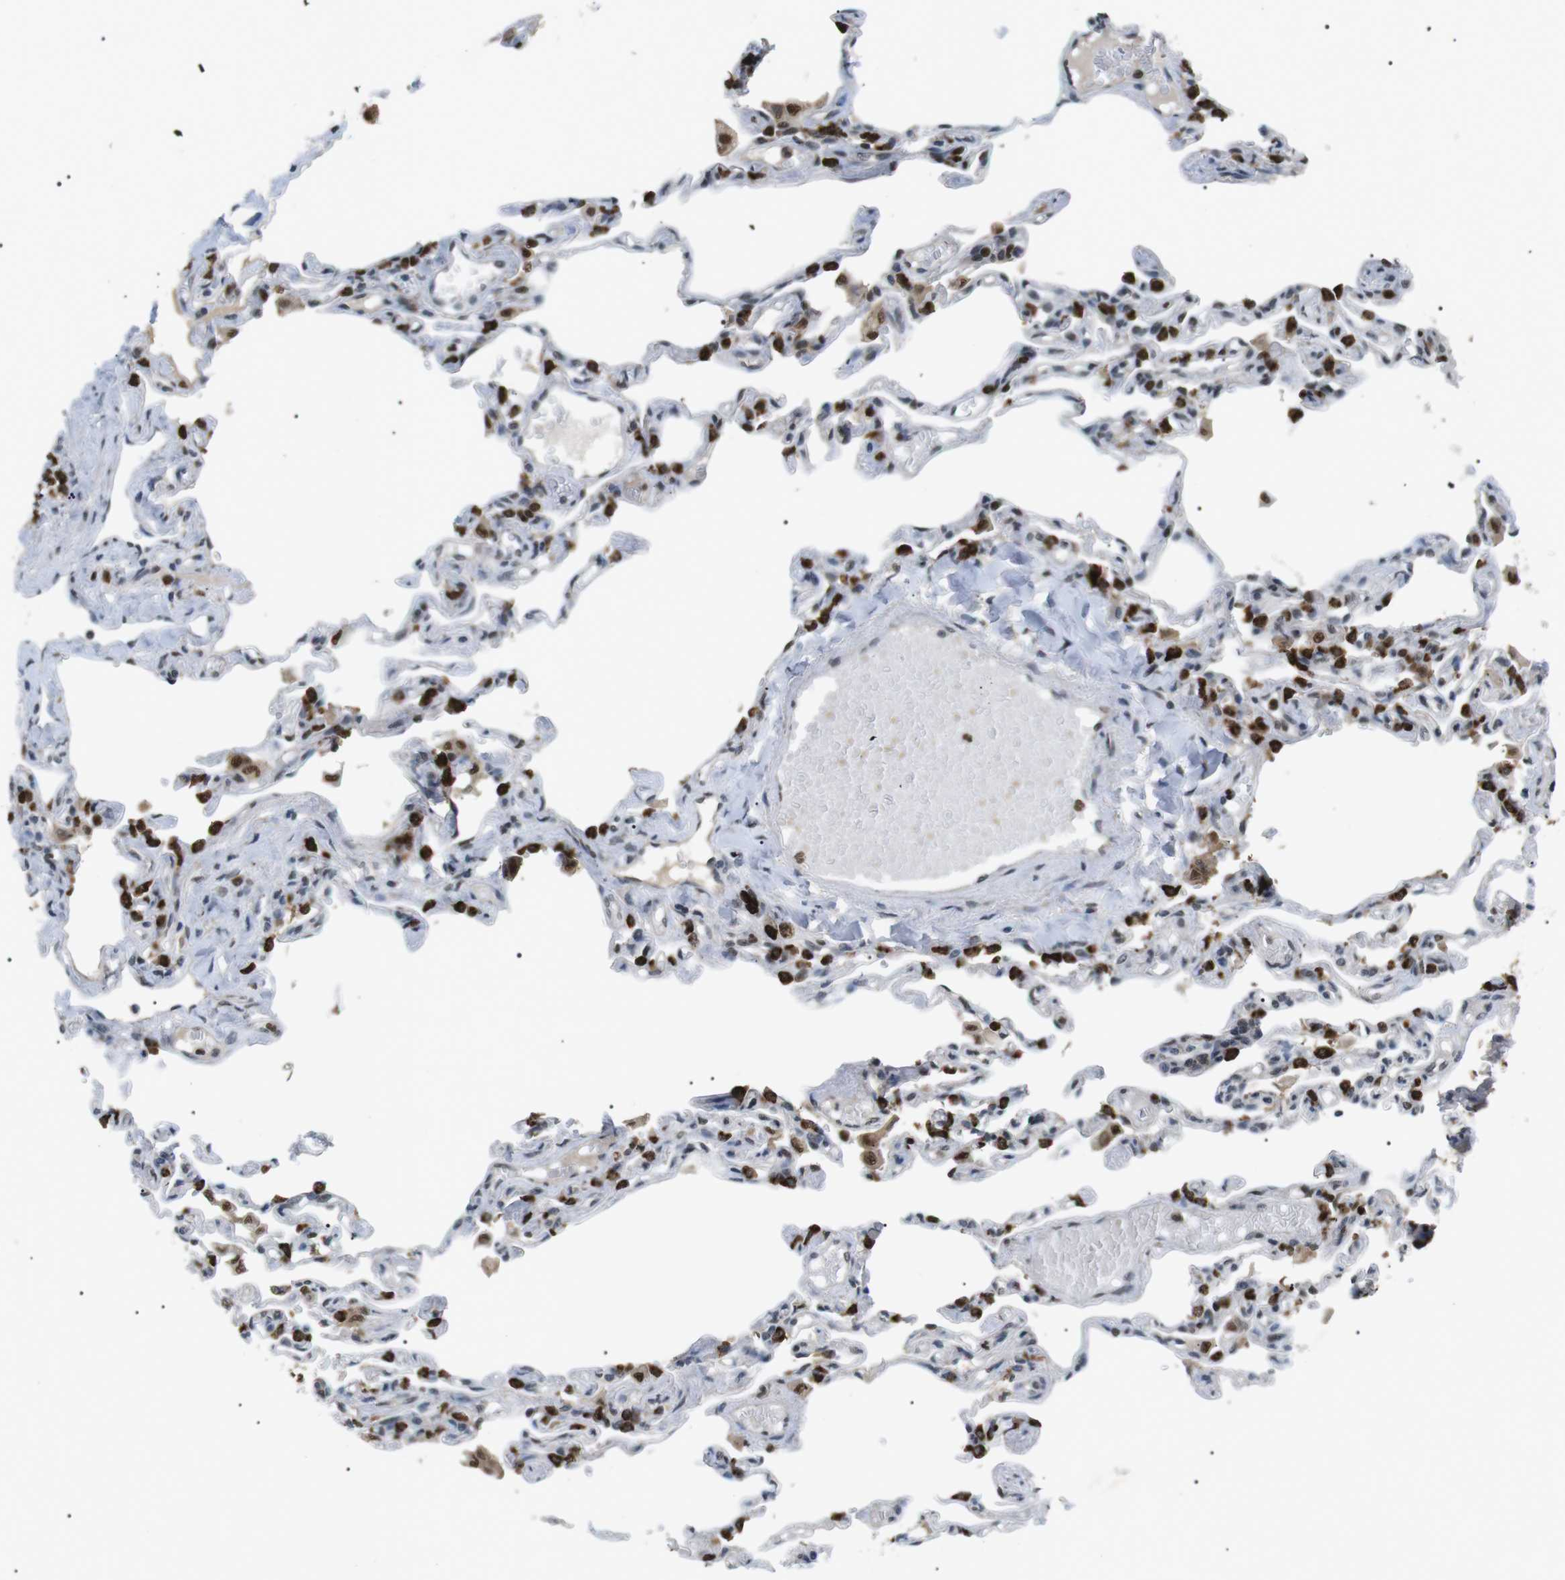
{"staining": {"intensity": "strong", "quantity": "25%-75%", "location": "cytoplasmic/membranous"}, "tissue": "lung", "cell_type": "Alveolar cells", "image_type": "normal", "snomed": [{"axis": "morphology", "description": "Normal tissue, NOS"}, {"axis": "topography", "description": "Lung"}], "caption": "Immunohistochemistry (IHC) photomicrograph of benign lung stained for a protein (brown), which shows high levels of strong cytoplasmic/membranous positivity in approximately 25%-75% of alveolar cells.", "gene": "ORAI3", "patient": {"sex": "male", "age": 21}}